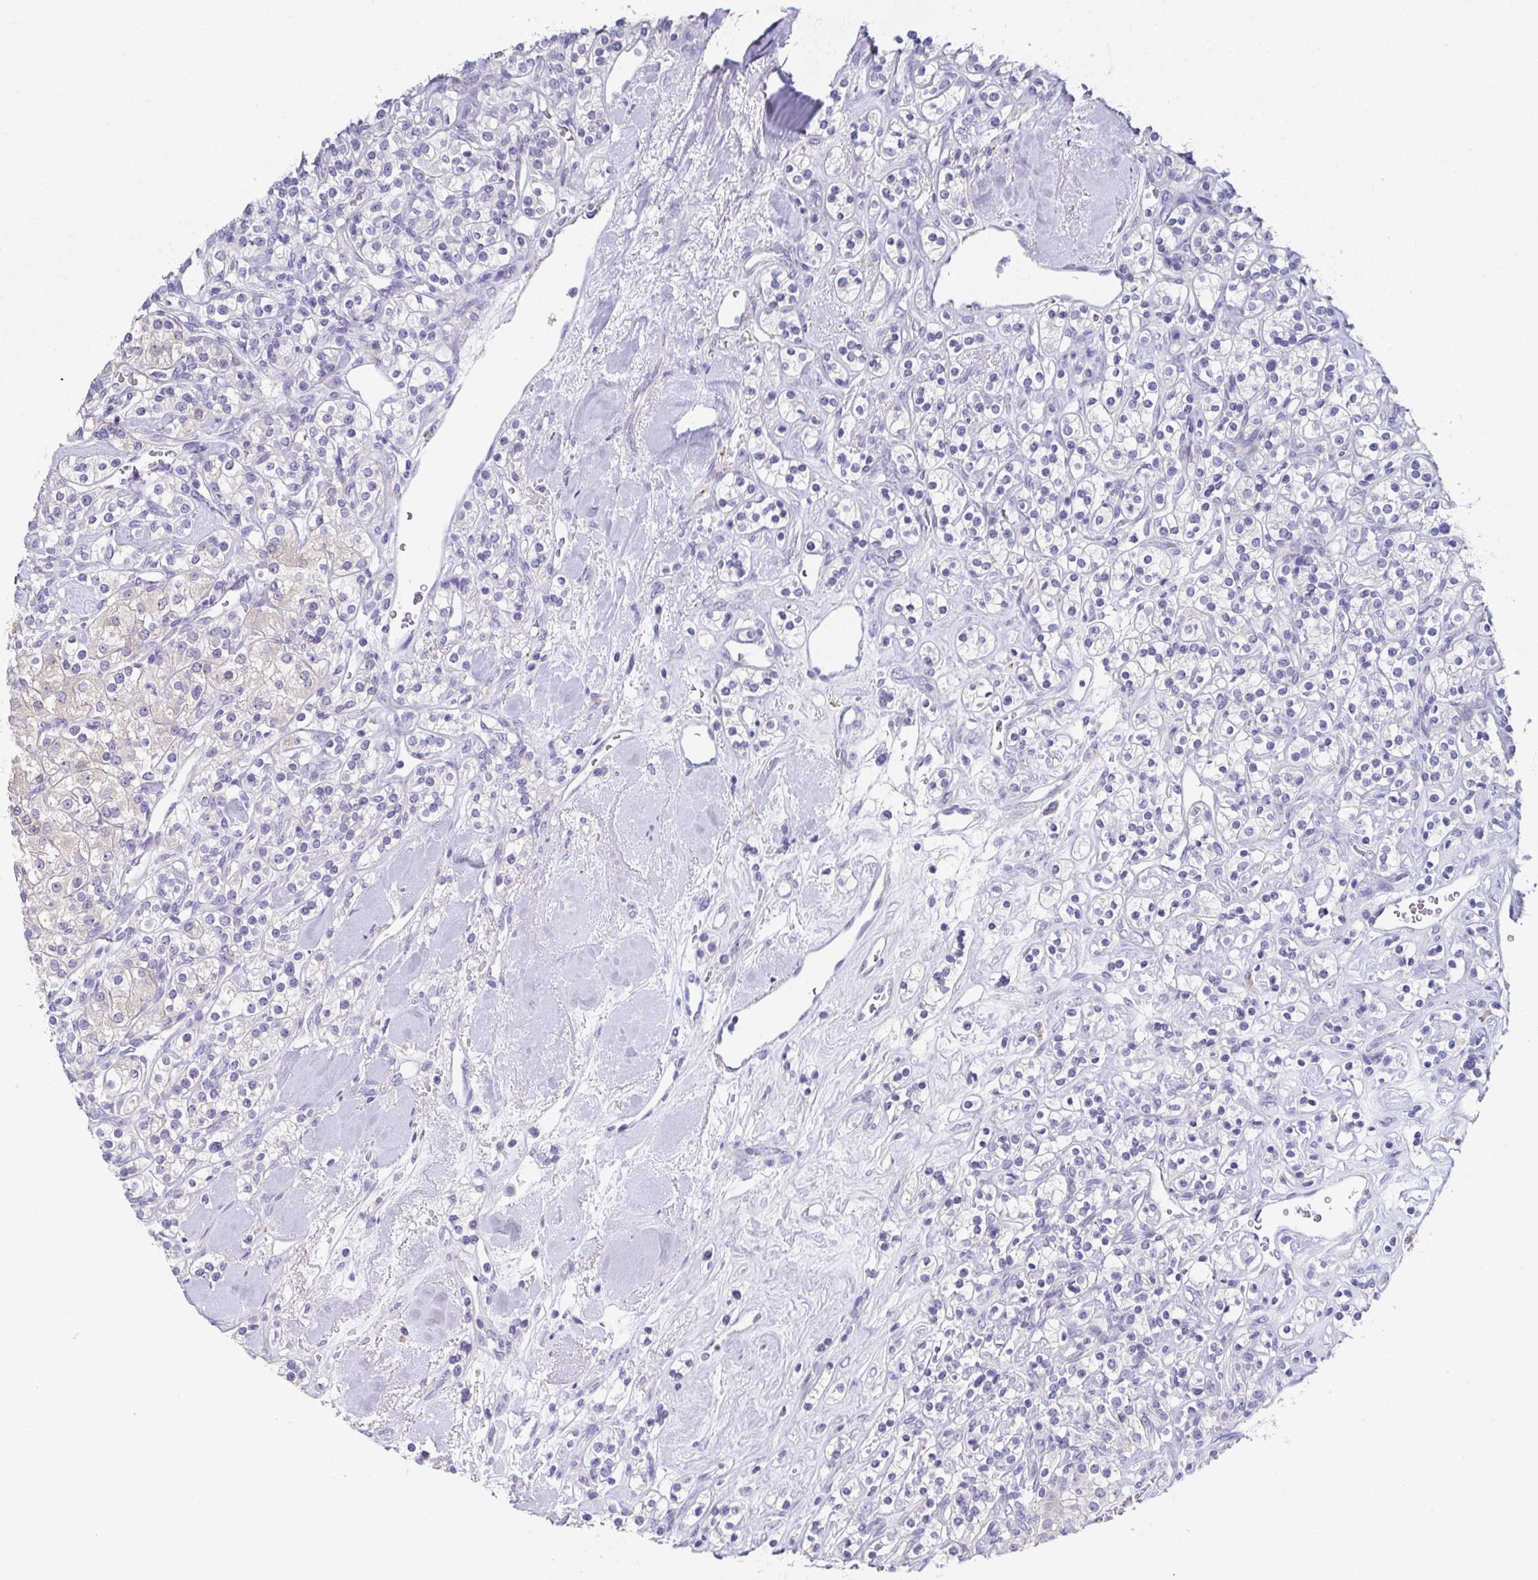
{"staining": {"intensity": "weak", "quantity": "<25%", "location": "cytoplasmic/membranous"}, "tissue": "renal cancer", "cell_type": "Tumor cells", "image_type": "cancer", "snomed": [{"axis": "morphology", "description": "Adenocarcinoma, NOS"}, {"axis": "topography", "description": "Kidney"}], "caption": "Immunohistochemistry image of neoplastic tissue: renal cancer (adenocarcinoma) stained with DAB (3,3'-diaminobenzidine) reveals no significant protein expression in tumor cells. (Brightfield microscopy of DAB (3,3'-diaminobenzidine) immunohistochemistry at high magnification).", "gene": "SSC4D", "patient": {"sex": "male", "age": 77}}